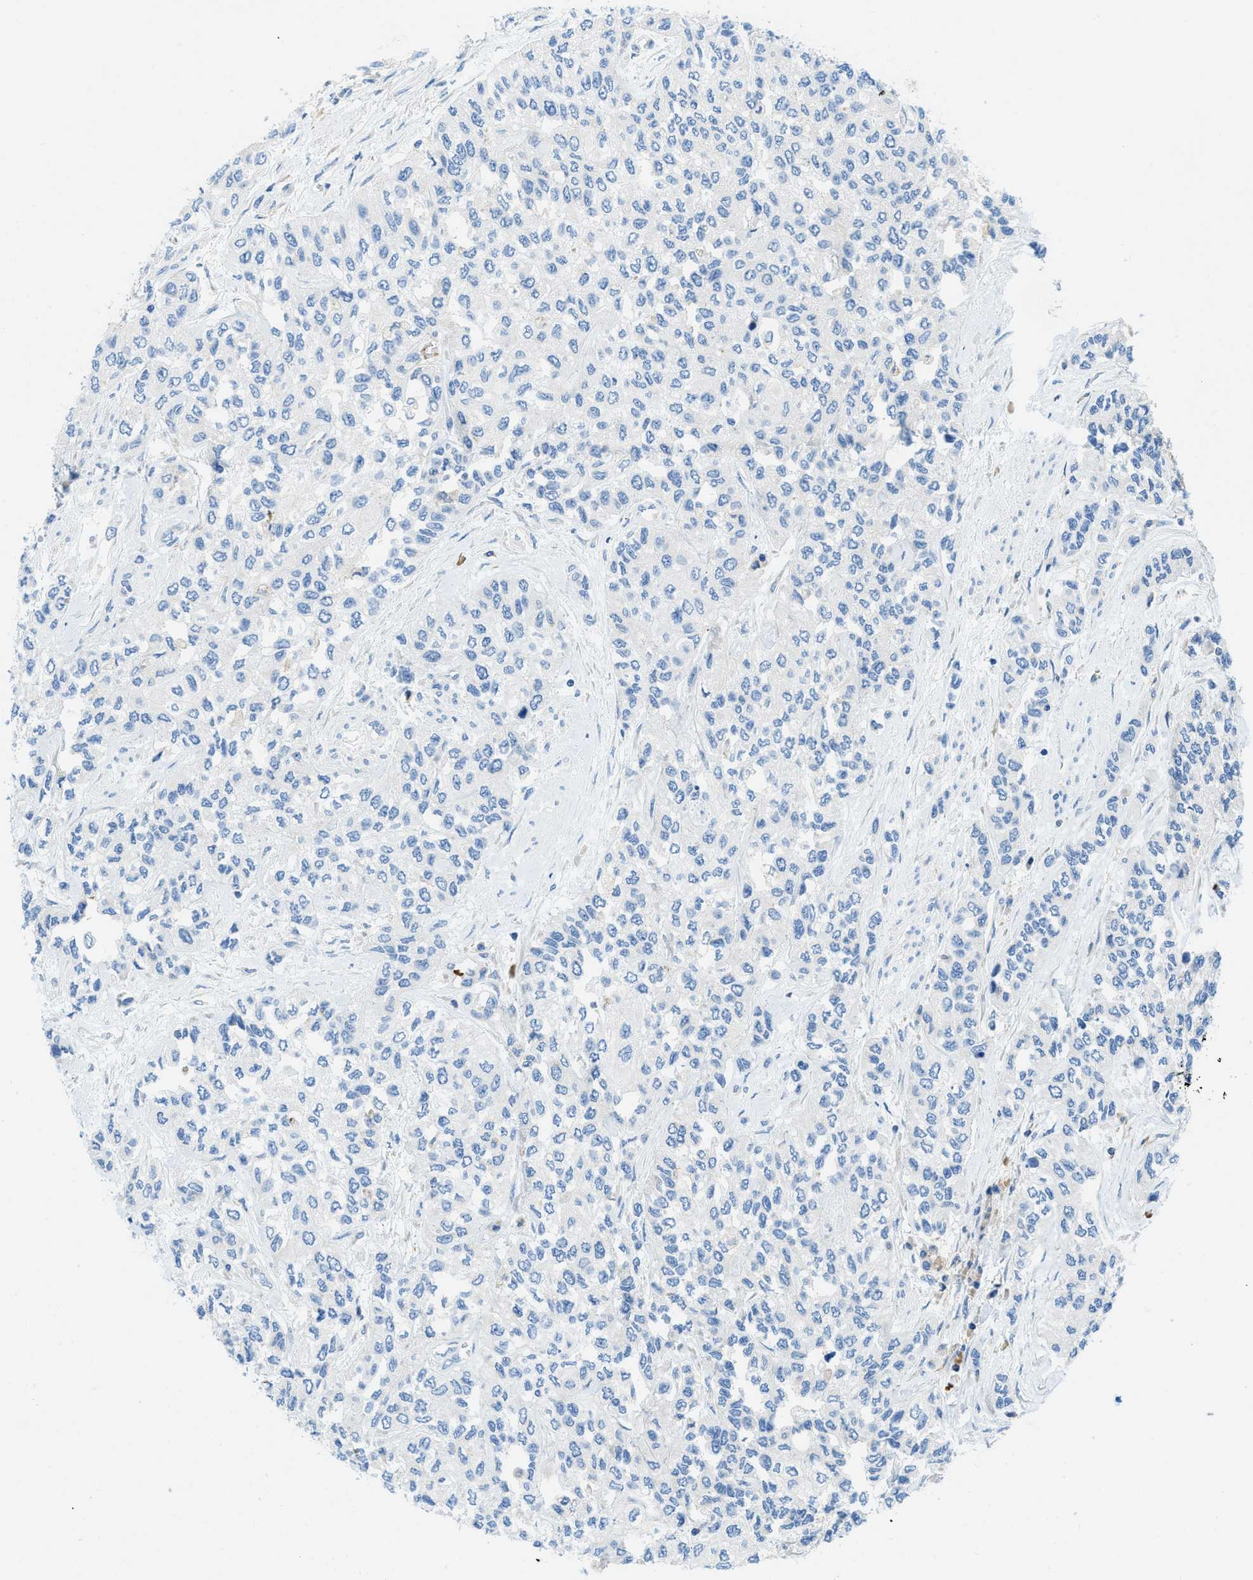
{"staining": {"intensity": "negative", "quantity": "none", "location": "none"}, "tissue": "urothelial cancer", "cell_type": "Tumor cells", "image_type": "cancer", "snomed": [{"axis": "morphology", "description": "Urothelial carcinoma, High grade"}, {"axis": "topography", "description": "Urinary bladder"}], "caption": "Immunohistochemical staining of human urothelial cancer displays no significant staining in tumor cells. The staining is performed using DAB (3,3'-diaminobenzidine) brown chromogen with nuclei counter-stained in using hematoxylin.", "gene": "ZNF831", "patient": {"sex": "female", "age": 56}}